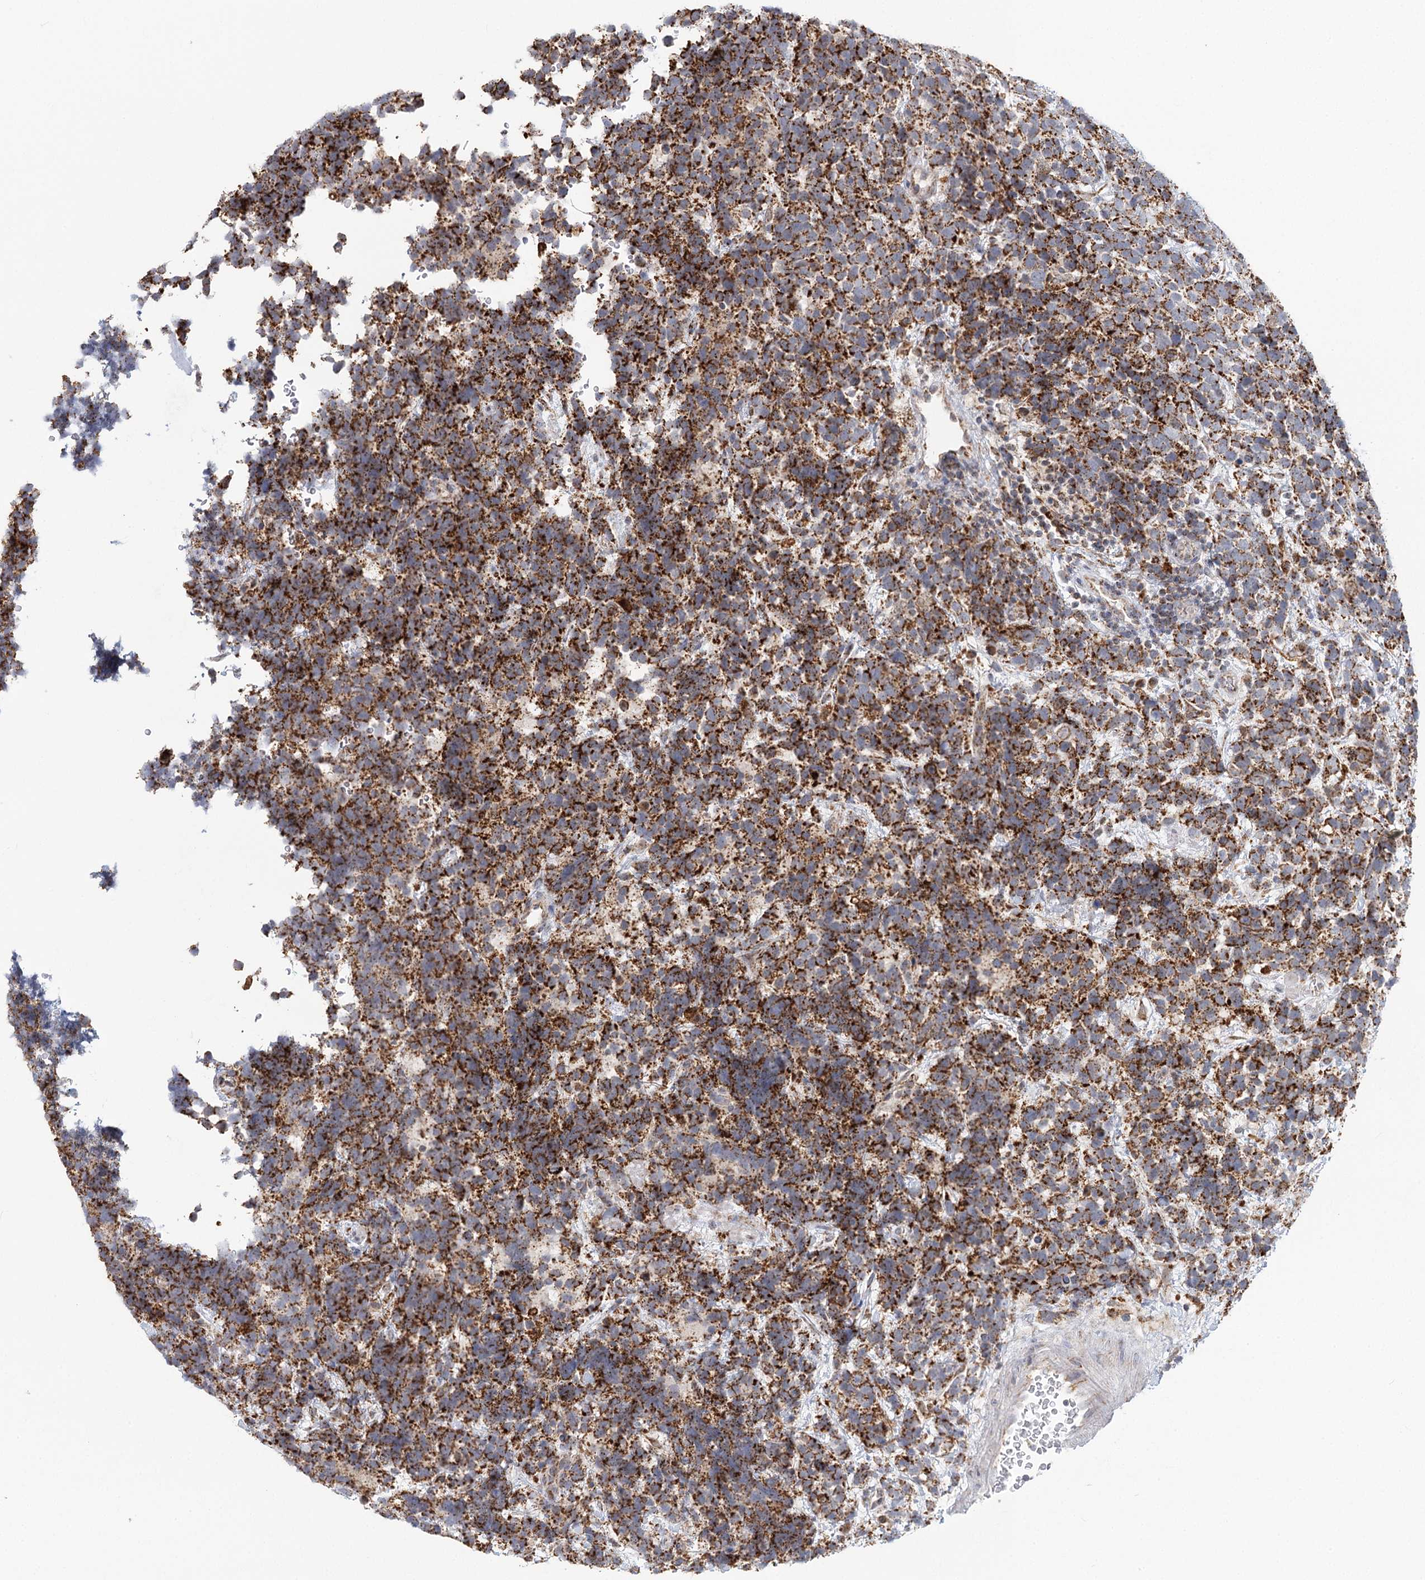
{"staining": {"intensity": "strong", "quantity": ">75%", "location": "cytoplasmic/membranous"}, "tissue": "urothelial cancer", "cell_type": "Tumor cells", "image_type": "cancer", "snomed": [{"axis": "morphology", "description": "Urothelial carcinoma, High grade"}, {"axis": "topography", "description": "Urinary bladder"}], "caption": "Brown immunohistochemical staining in human high-grade urothelial carcinoma shows strong cytoplasmic/membranous staining in approximately >75% of tumor cells.", "gene": "TAS1R1", "patient": {"sex": "female", "age": 82}}